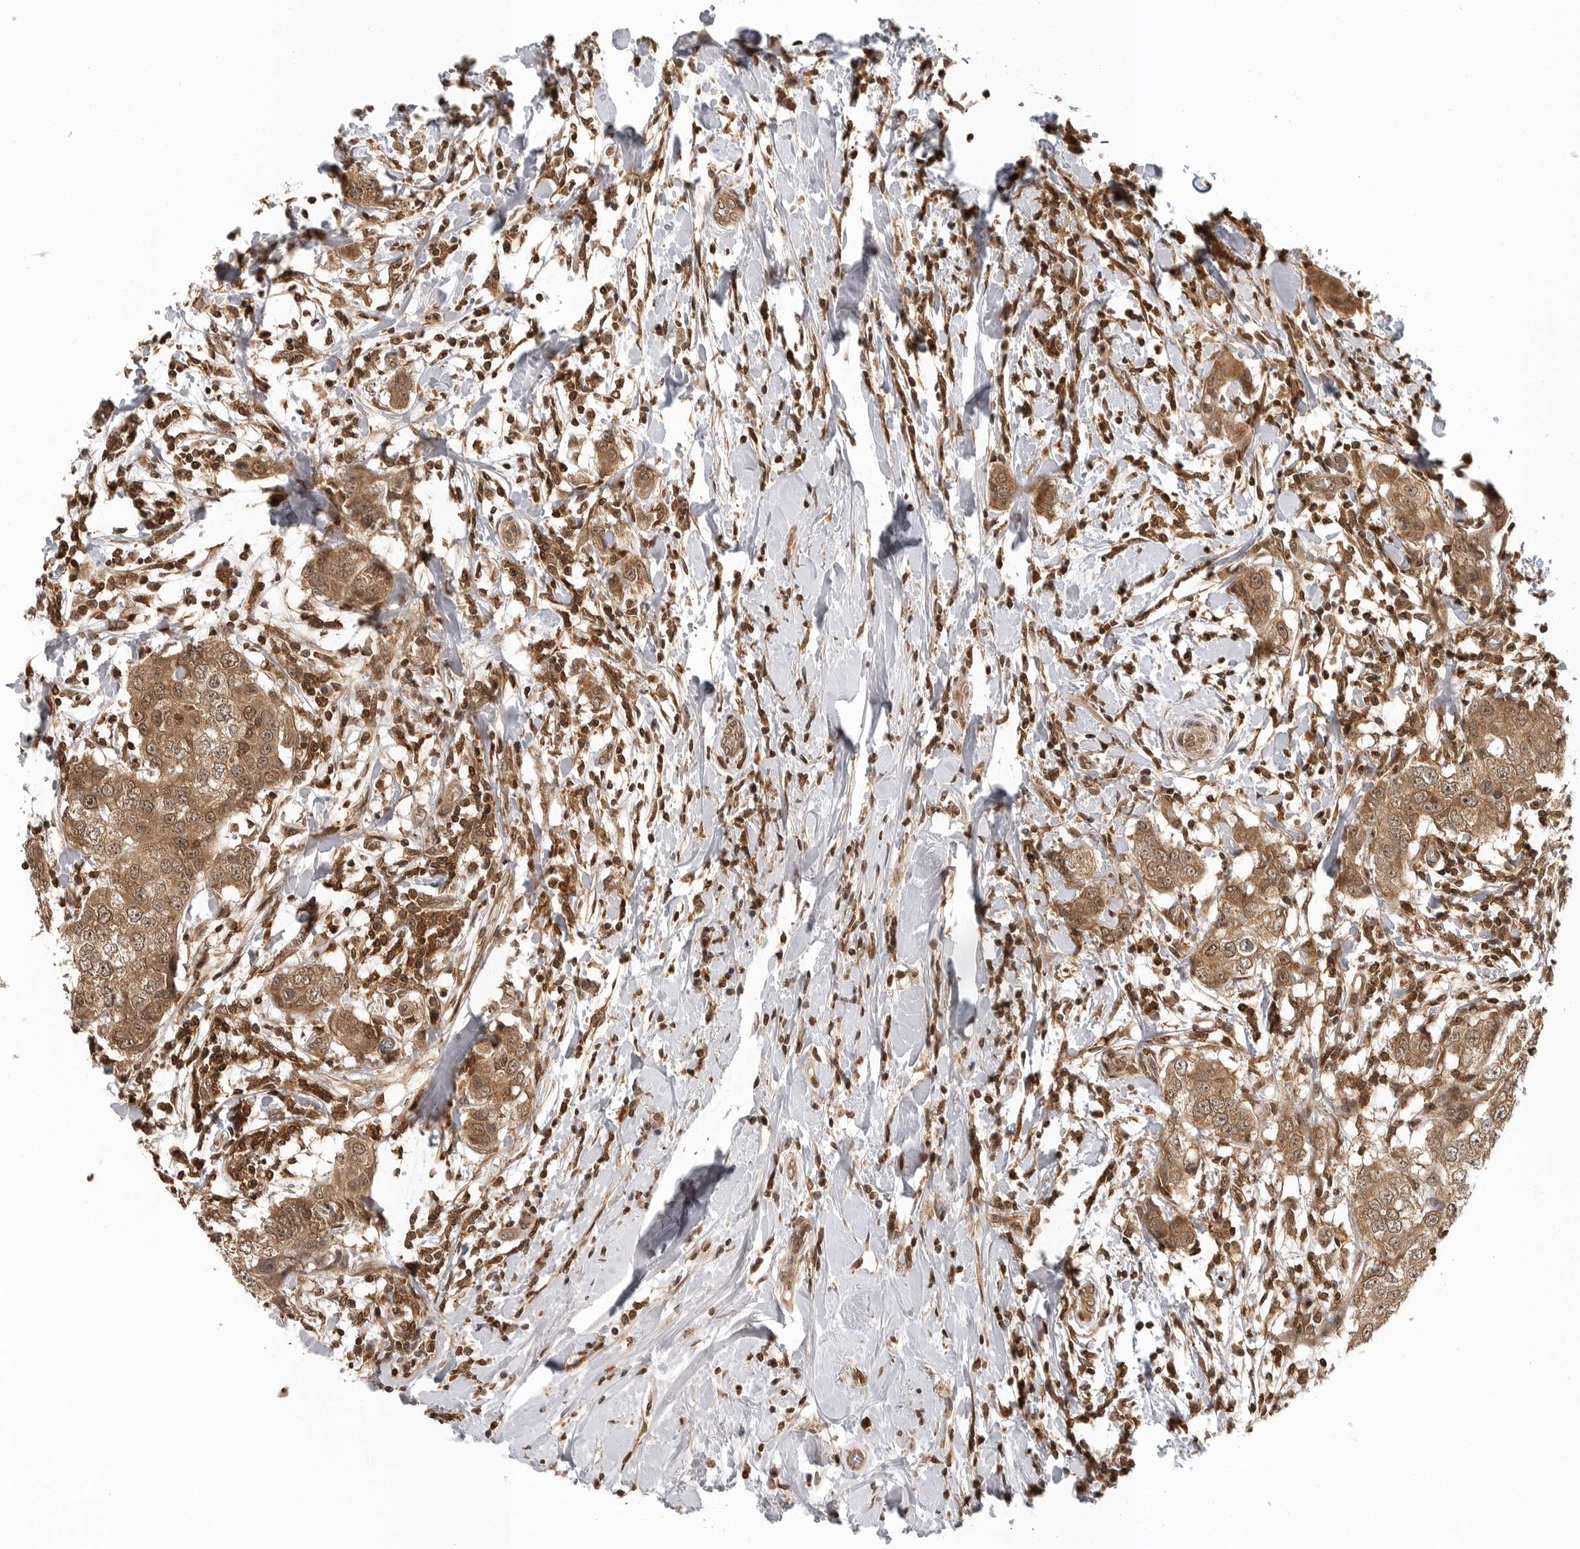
{"staining": {"intensity": "moderate", "quantity": ">75%", "location": "cytoplasmic/membranous,nuclear"}, "tissue": "breast cancer", "cell_type": "Tumor cells", "image_type": "cancer", "snomed": [{"axis": "morphology", "description": "Duct carcinoma"}, {"axis": "topography", "description": "Breast"}], "caption": "Tumor cells show medium levels of moderate cytoplasmic/membranous and nuclear positivity in approximately >75% of cells in human breast cancer.", "gene": "SZRD1", "patient": {"sex": "female", "age": 27}}